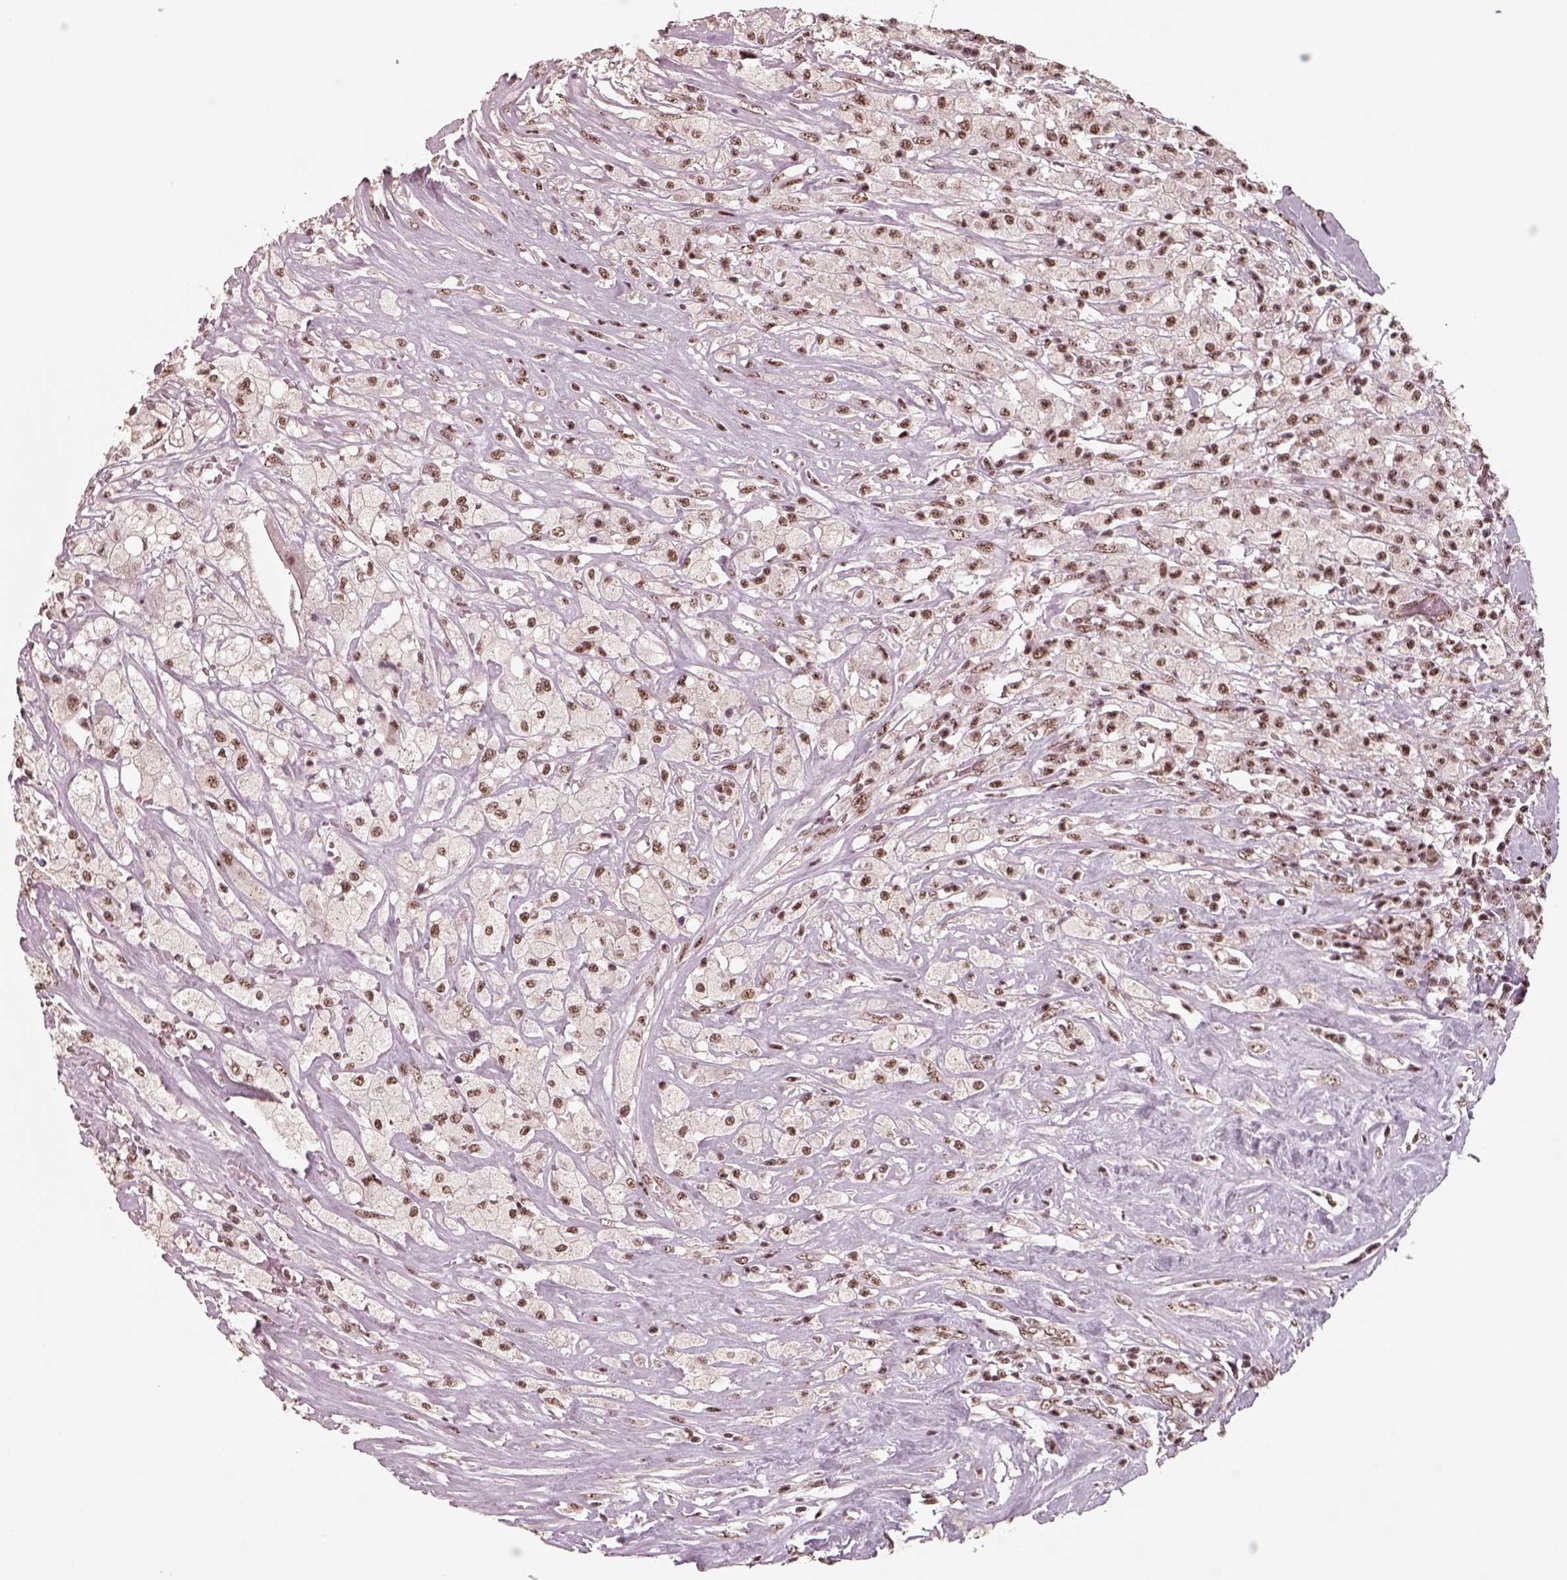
{"staining": {"intensity": "moderate", "quantity": ">75%", "location": "nuclear"}, "tissue": "testis cancer", "cell_type": "Tumor cells", "image_type": "cancer", "snomed": [{"axis": "morphology", "description": "Necrosis, NOS"}, {"axis": "morphology", "description": "Carcinoma, Embryonal, NOS"}, {"axis": "topography", "description": "Testis"}], "caption": "Immunohistochemistry of testis cancer (embryonal carcinoma) exhibits medium levels of moderate nuclear expression in approximately >75% of tumor cells. (Brightfield microscopy of DAB IHC at high magnification).", "gene": "ATXN7L3", "patient": {"sex": "male", "age": 19}}